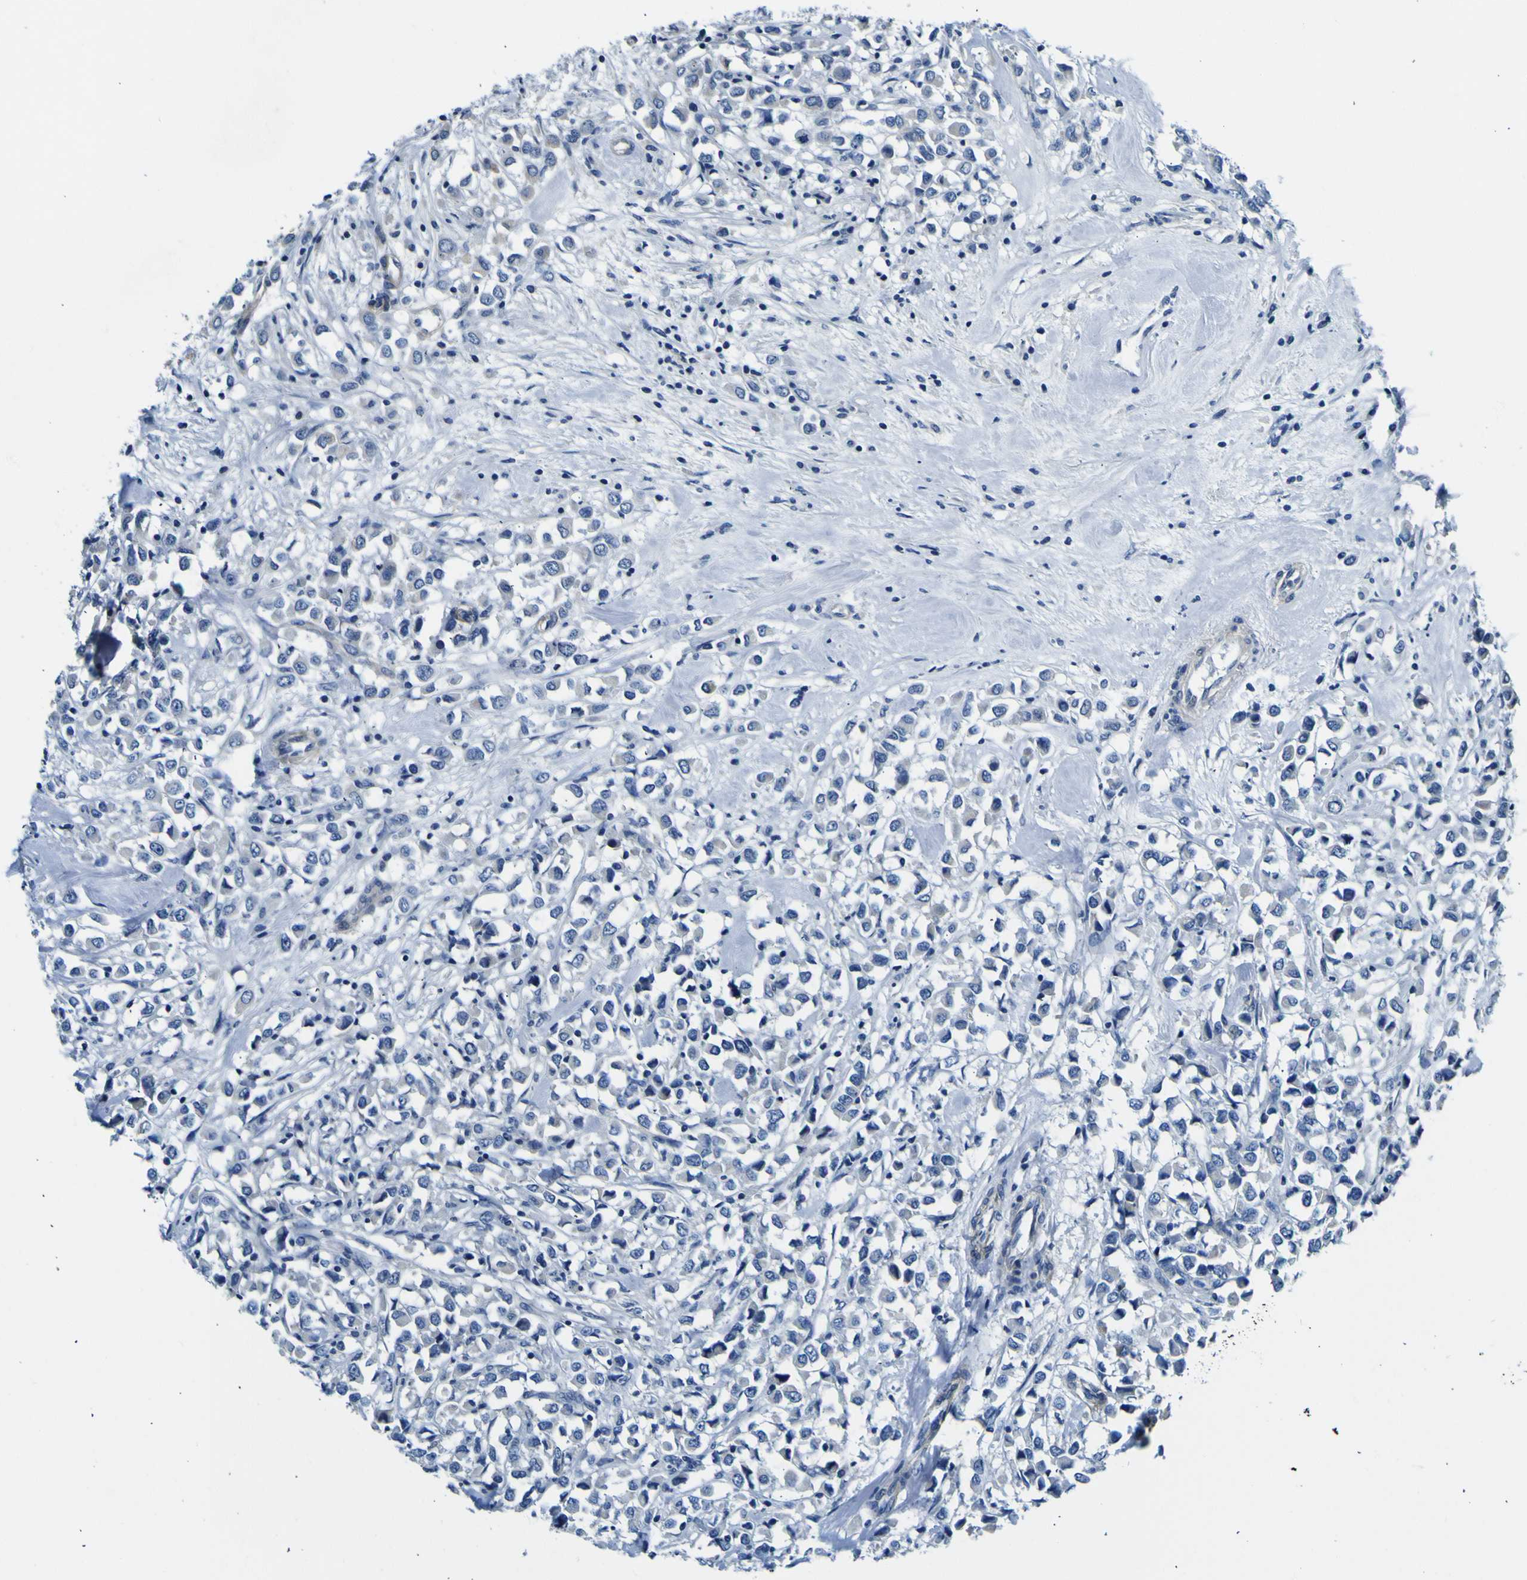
{"staining": {"intensity": "negative", "quantity": "none", "location": "none"}, "tissue": "breast cancer", "cell_type": "Tumor cells", "image_type": "cancer", "snomed": [{"axis": "morphology", "description": "Duct carcinoma"}, {"axis": "topography", "description": "Breast"}], "caption": "This is a micrograph of immunohistochemistry staining of intraductal carcinoma (breast), which shows no expression in tumor cells.", "gene": "ADGRA2", "patient": {"sex": "female", "age": 61}}